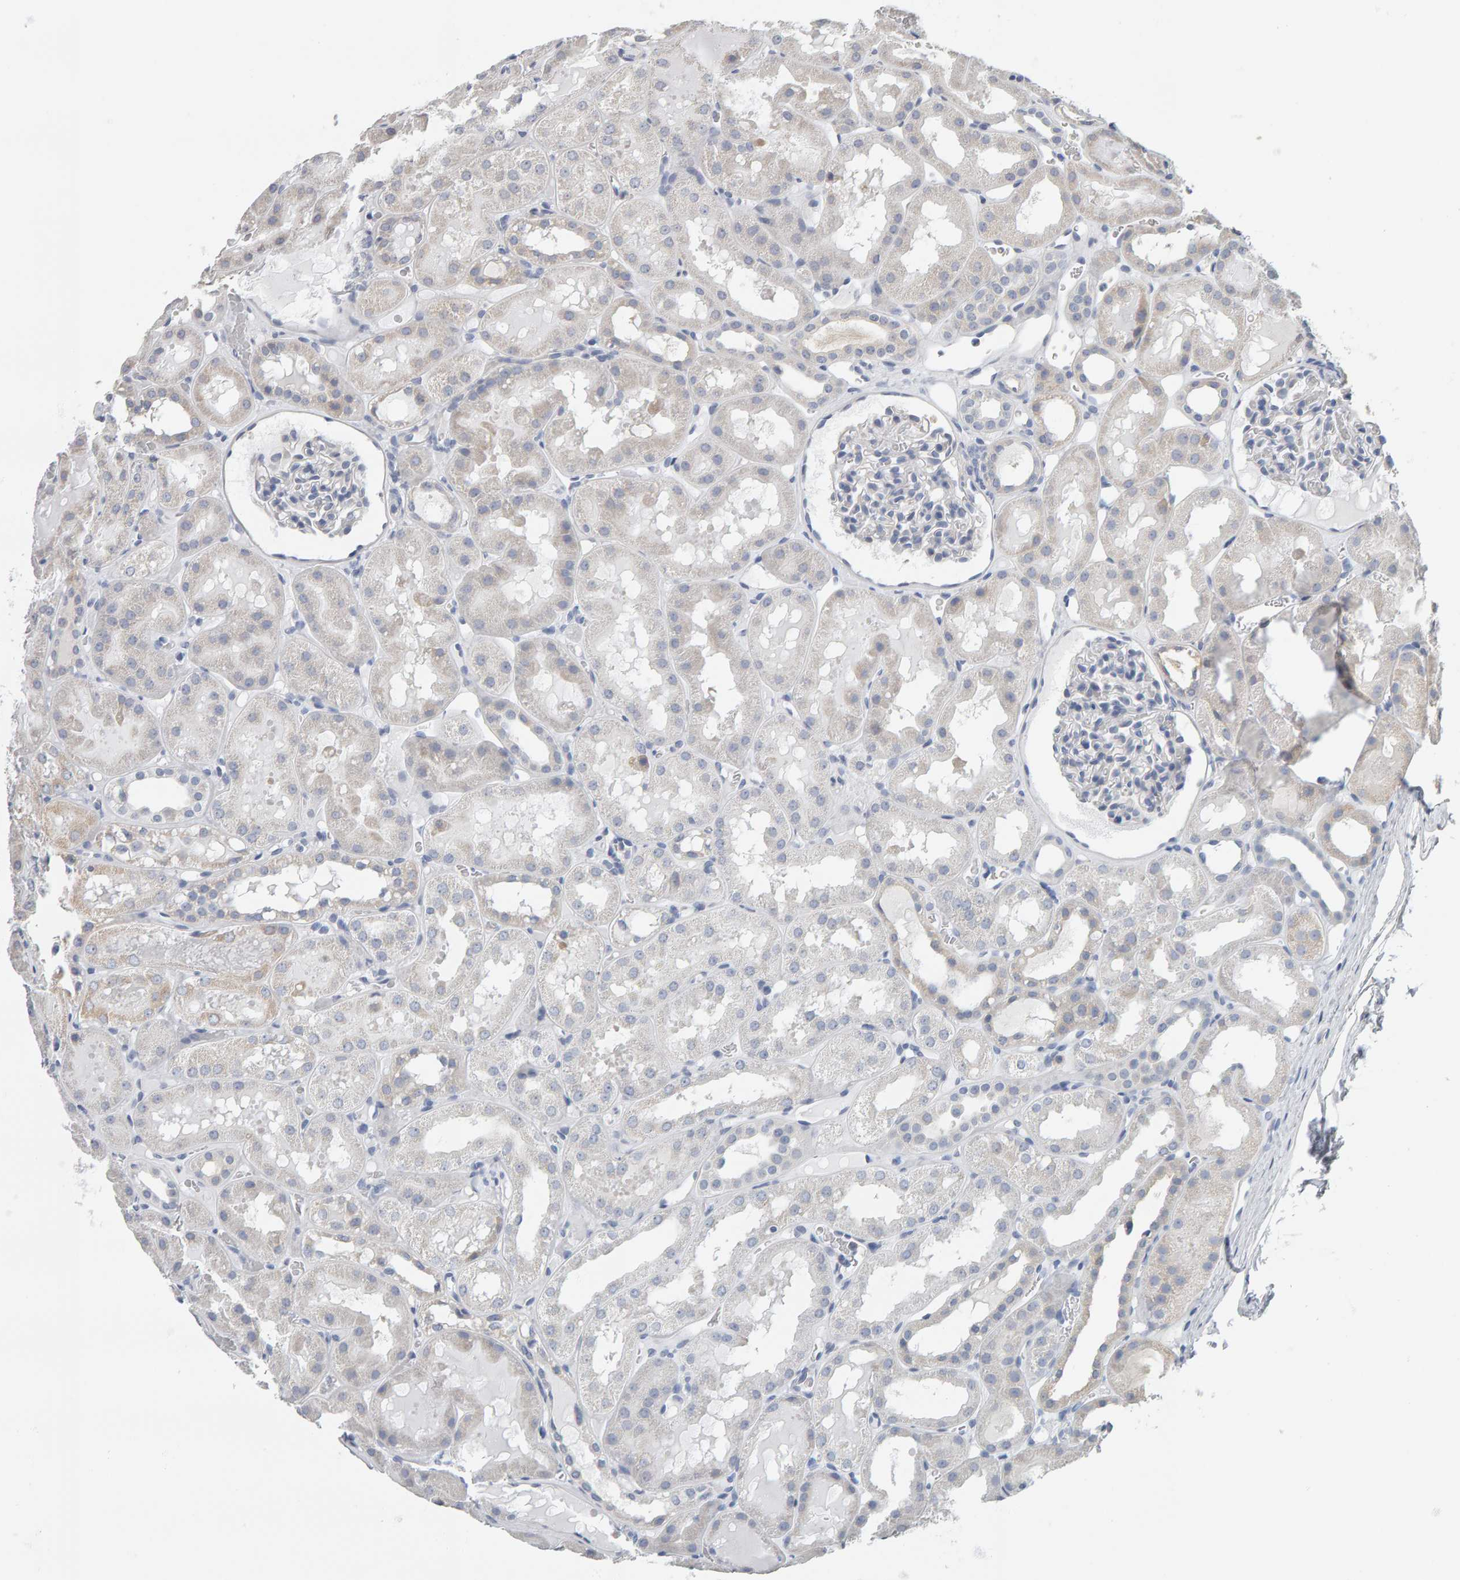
{"staining": {"intensity": "negative", "quantity": "none", "location": "none"}, "tissue": "kidney", "cell_type": "Cells in glomeruli", "image_type": "normal", "snomed": [{"axis": "morphology", "description": "Normal tissue, NOS"}, {"axis": "topography", "description": "Kidney"}, {"axis": "topography", "description": "Urinary bladder"}], "caption": "Immunohistochemical staining of unremarkable human kidney exhibits no significant staining in cells in glomeruli. (DAB (3,3'-diaminobenzidine) immunohistochemistry (IHC) visualized using brightfield microscopy, high magnification).", "gene": "ADHFE1", "patient": {"sex": "male", "age": 16}}